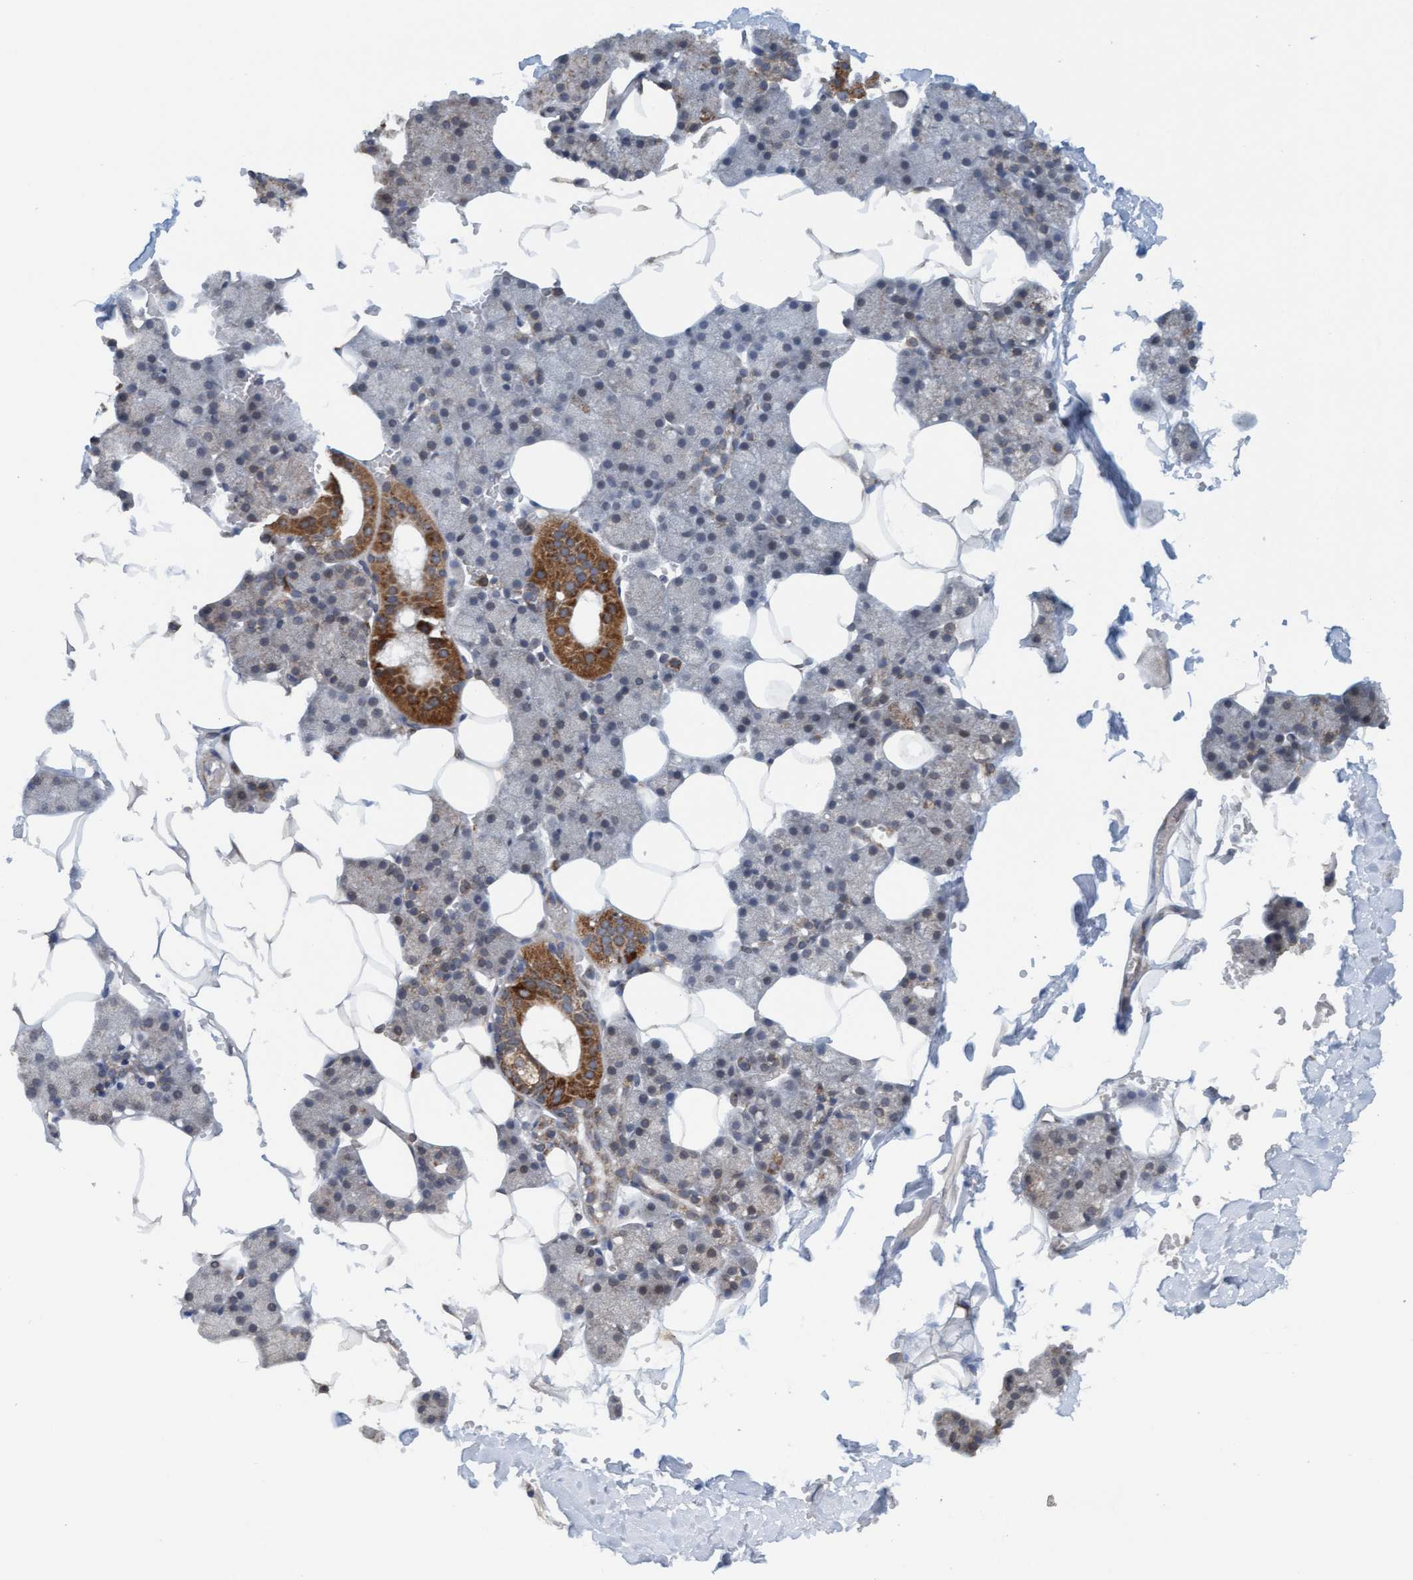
{"staining": {"intensity": "moderate", "quantity": "25%-75%", "location": "cytoplasmic/membranous"}, "tissue": "salivary gland", "cell_type": "Glandular cells", "image_type": "normal", "snomed": [{"axis": "morphology", "description": "Normal tissue, NOS"}, {"axis": "topography", "description": "Salivary gland"}], "caption": "Protein analysis of benign salivary gland displays moderate cytoplasmic/membranous staining in approximately 25%-75% of glandular cells. (IHC, brightfield microscopy, high magnification).", "gene": "MRPS23", "patient": {"sex": "male", "age": 62}}